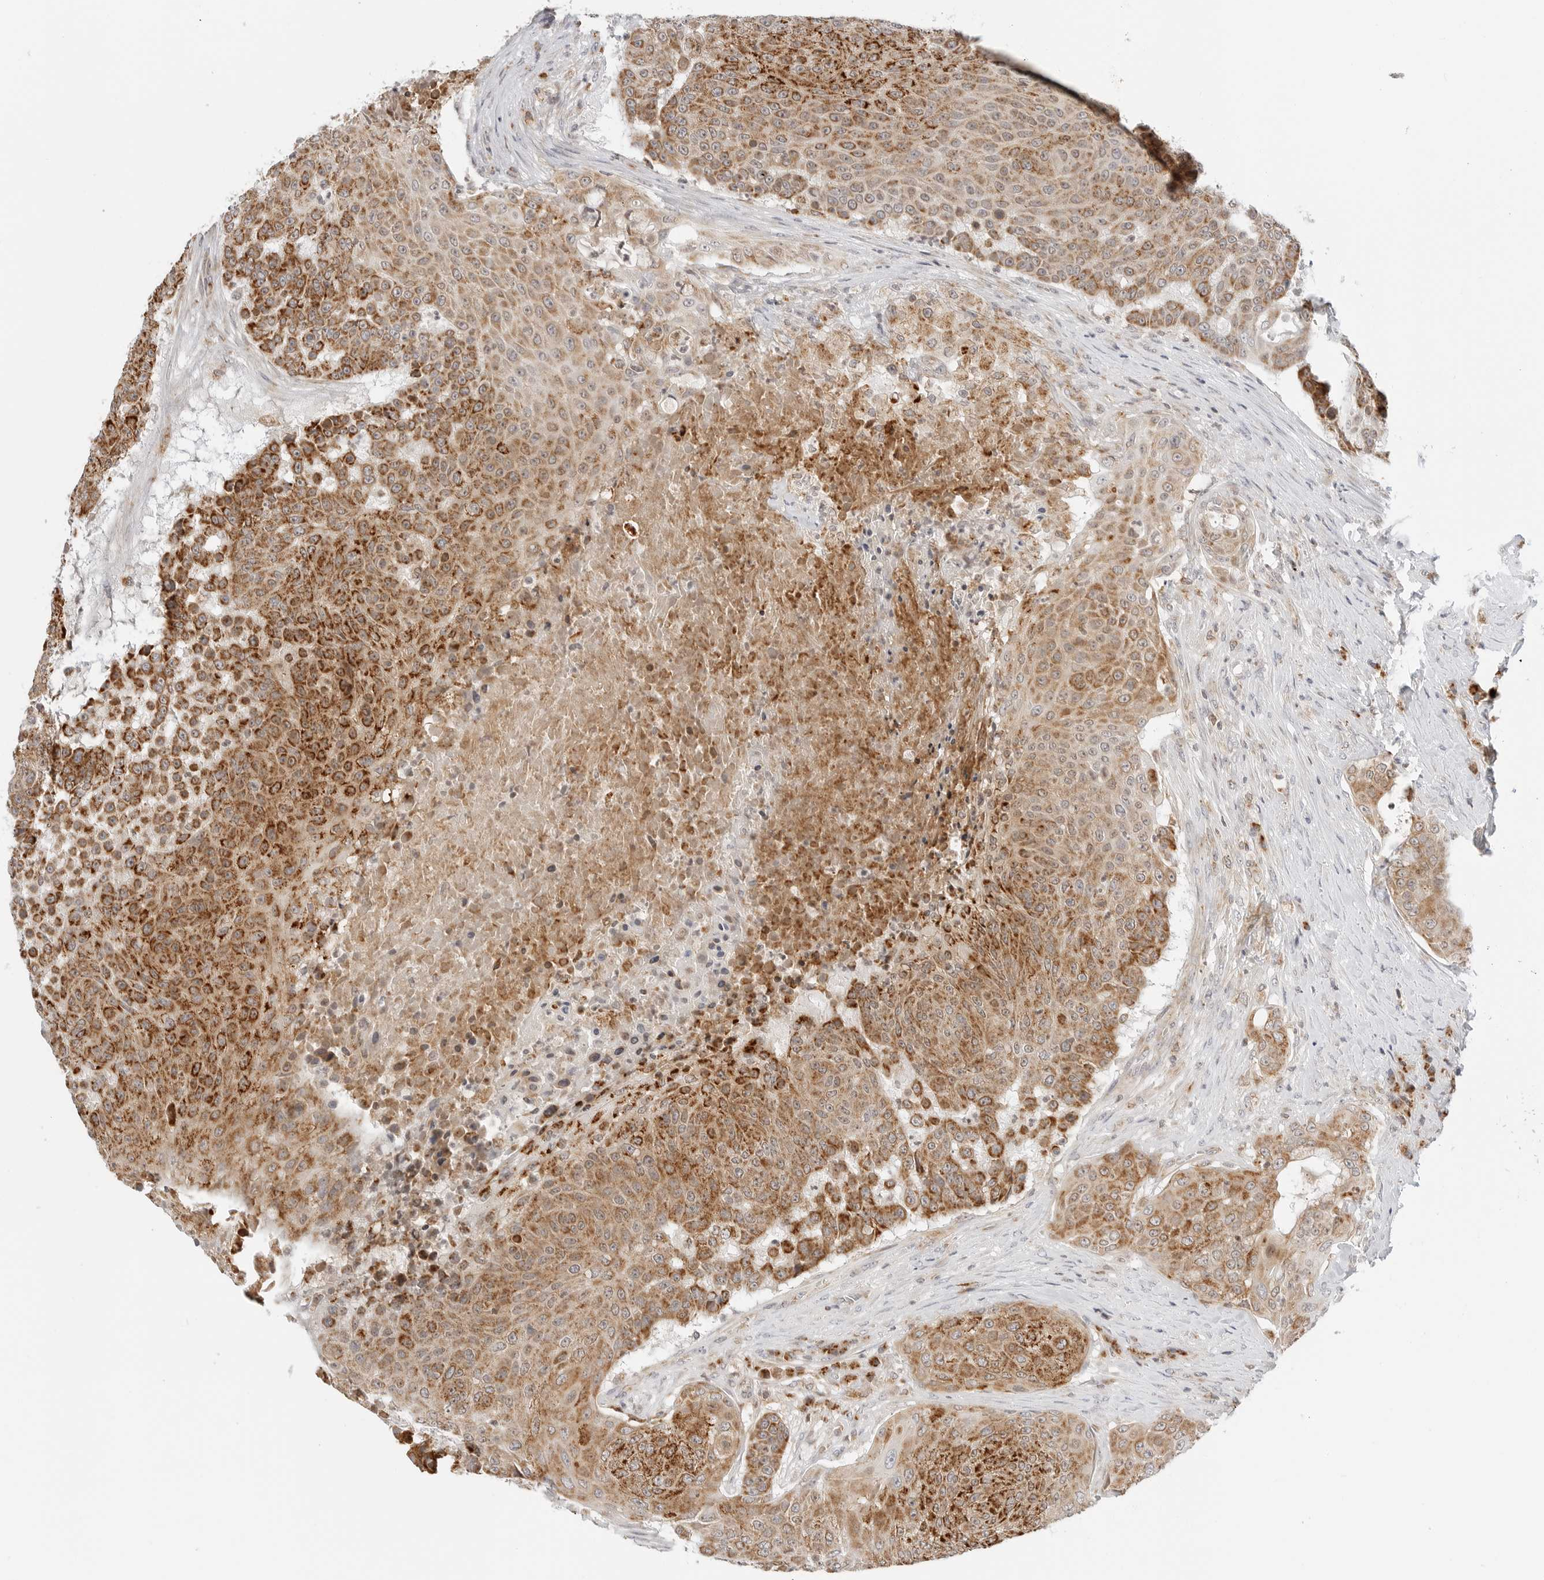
{"staining": {"intensity": "moderate", "quantity": ">75%", "location": "cytoplasmic/membranous"}, "tissue": "urothelial cancer", "cell_type": "Tumor cells", "image_type": "cancer", "snomed": [{"axis": "morphology", "description": "Urothelial carcinoma, High grade"}, {"axis": "topography", "description": "Urinary bladder"}], "caption": "Approximately >75% of tumor cells in urothelial carcinoma (high-grade) exhibit moderate cytoplasmic/membranous protein positivity as visualized by brown immunohistochemical staining.", "gene": "DYRK4", "patient": {"sex": "female", "age": 63}}